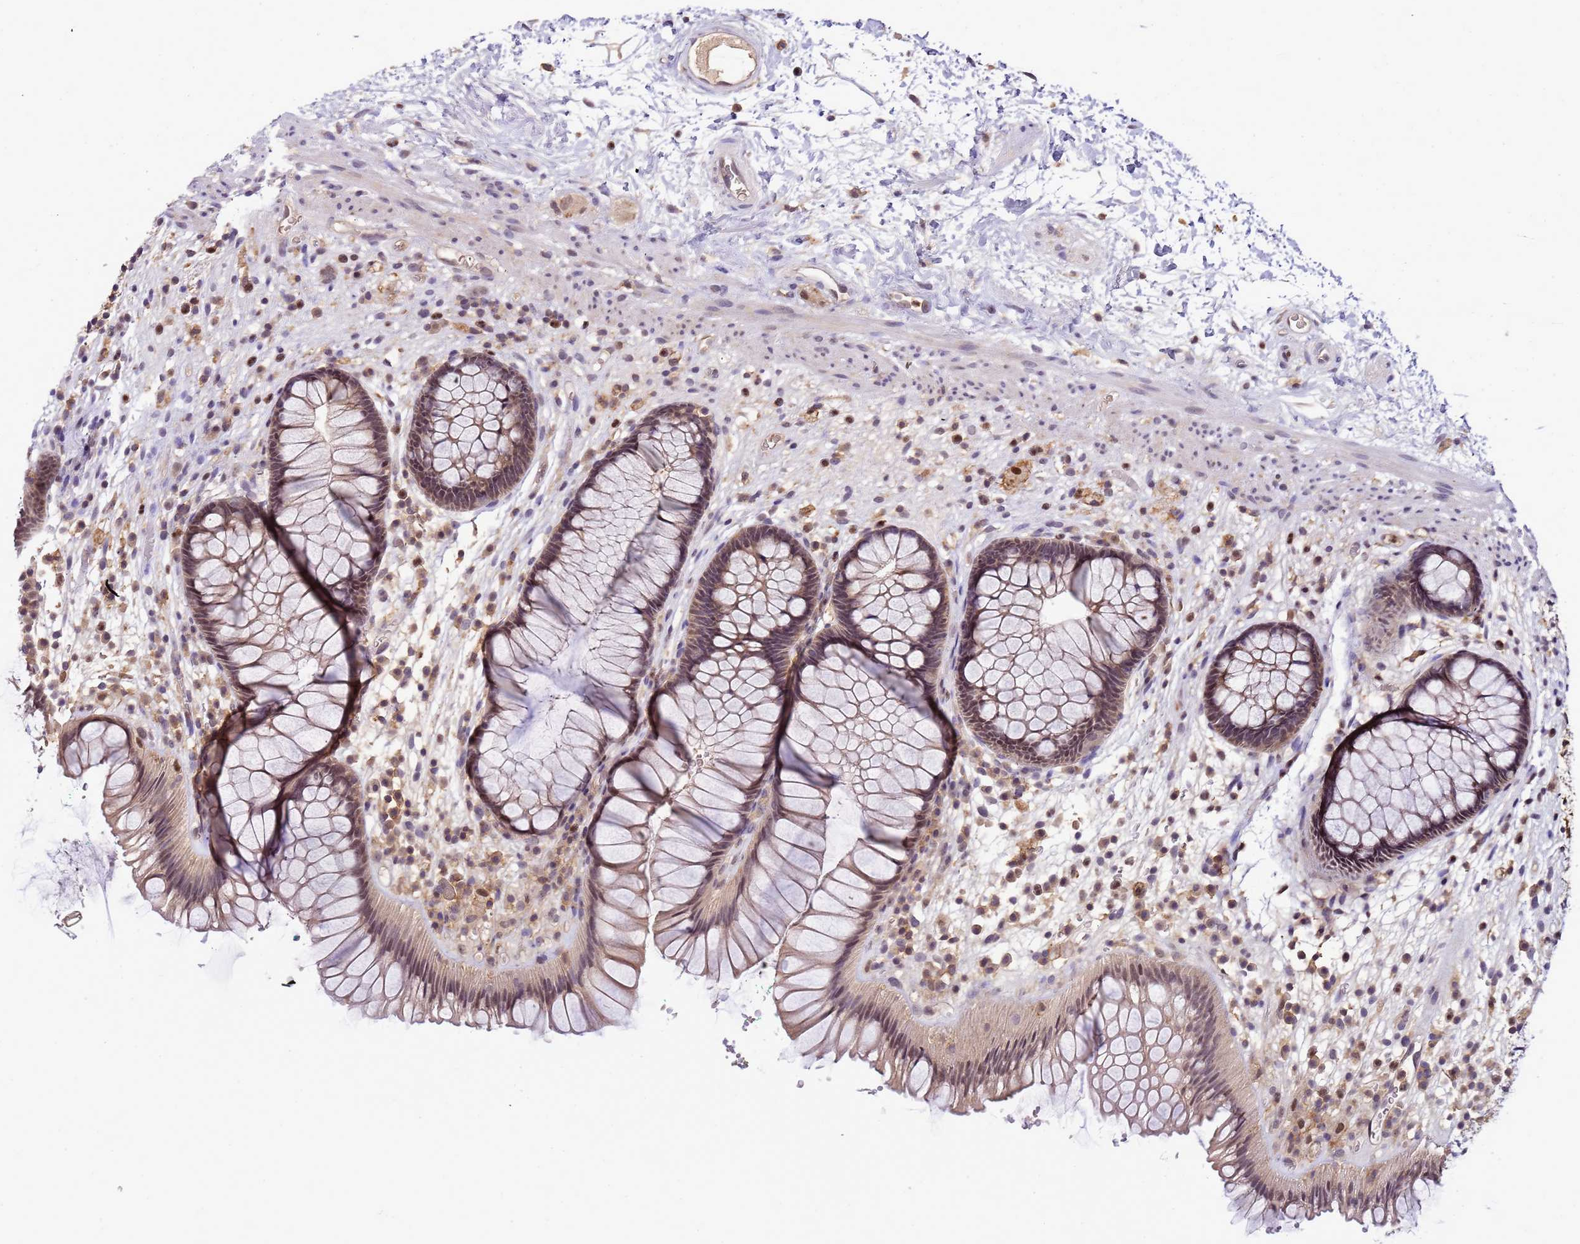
{"staining": {"intensity": "weak", "quantity": ">75%", "location": "cytoplasmic/membranous,nuclear"}, "tissue": "rectum", "cell_type": "Glandular cells", "image_type": "normal", "snomed": [{"axis": "morphology", "description": "Normal tissue, NOS"}, {"axis": "topography", "description": "Rectum"}], "caption": "DAB immunohistochemical staining of normal human rectum displays weak cytoplasmic/membranous,nuclear protein positivity in about >75% of glandular cells.", "gene": "CD53", "patient": {"sex": "male", "age": 51}}